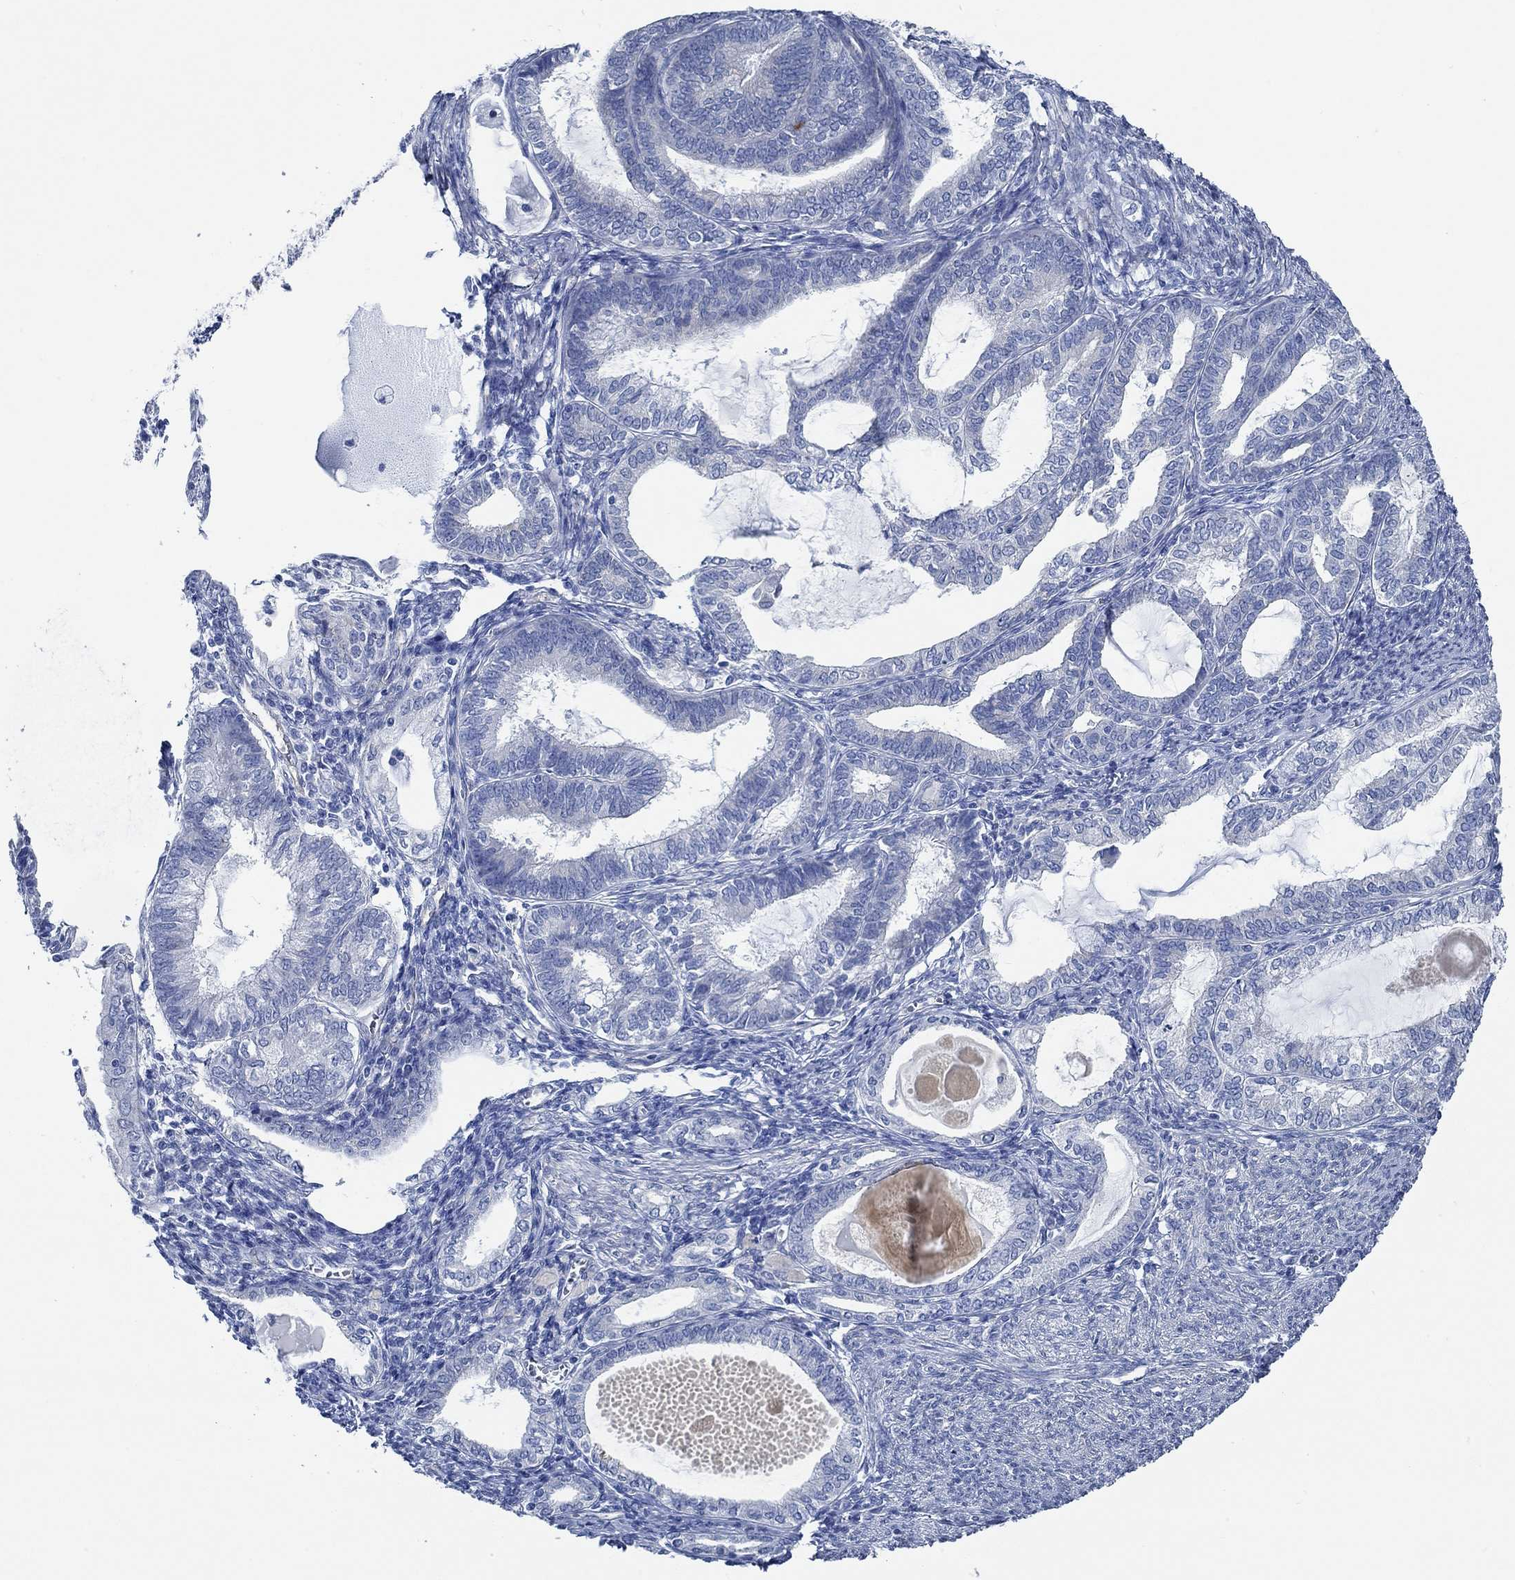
{"staining": {"intensity": "negative", "quantity": "none", "location": "none"}, "tissue": "endometrial cancer", "cell_type": "Tumor cells", "image_type": "cancer", "snomed": [{"axis": "morphology", "description": "Adenocarcinoma, NOS"}, {"axis": "topography", "description": "Endometrium"}], "caption": "This is an immunohistochemistry image of endometrial cancer. There is no expression in tumor cells.", "gene": "HECW2", "patient": {"sex": "female", "age": 86}}